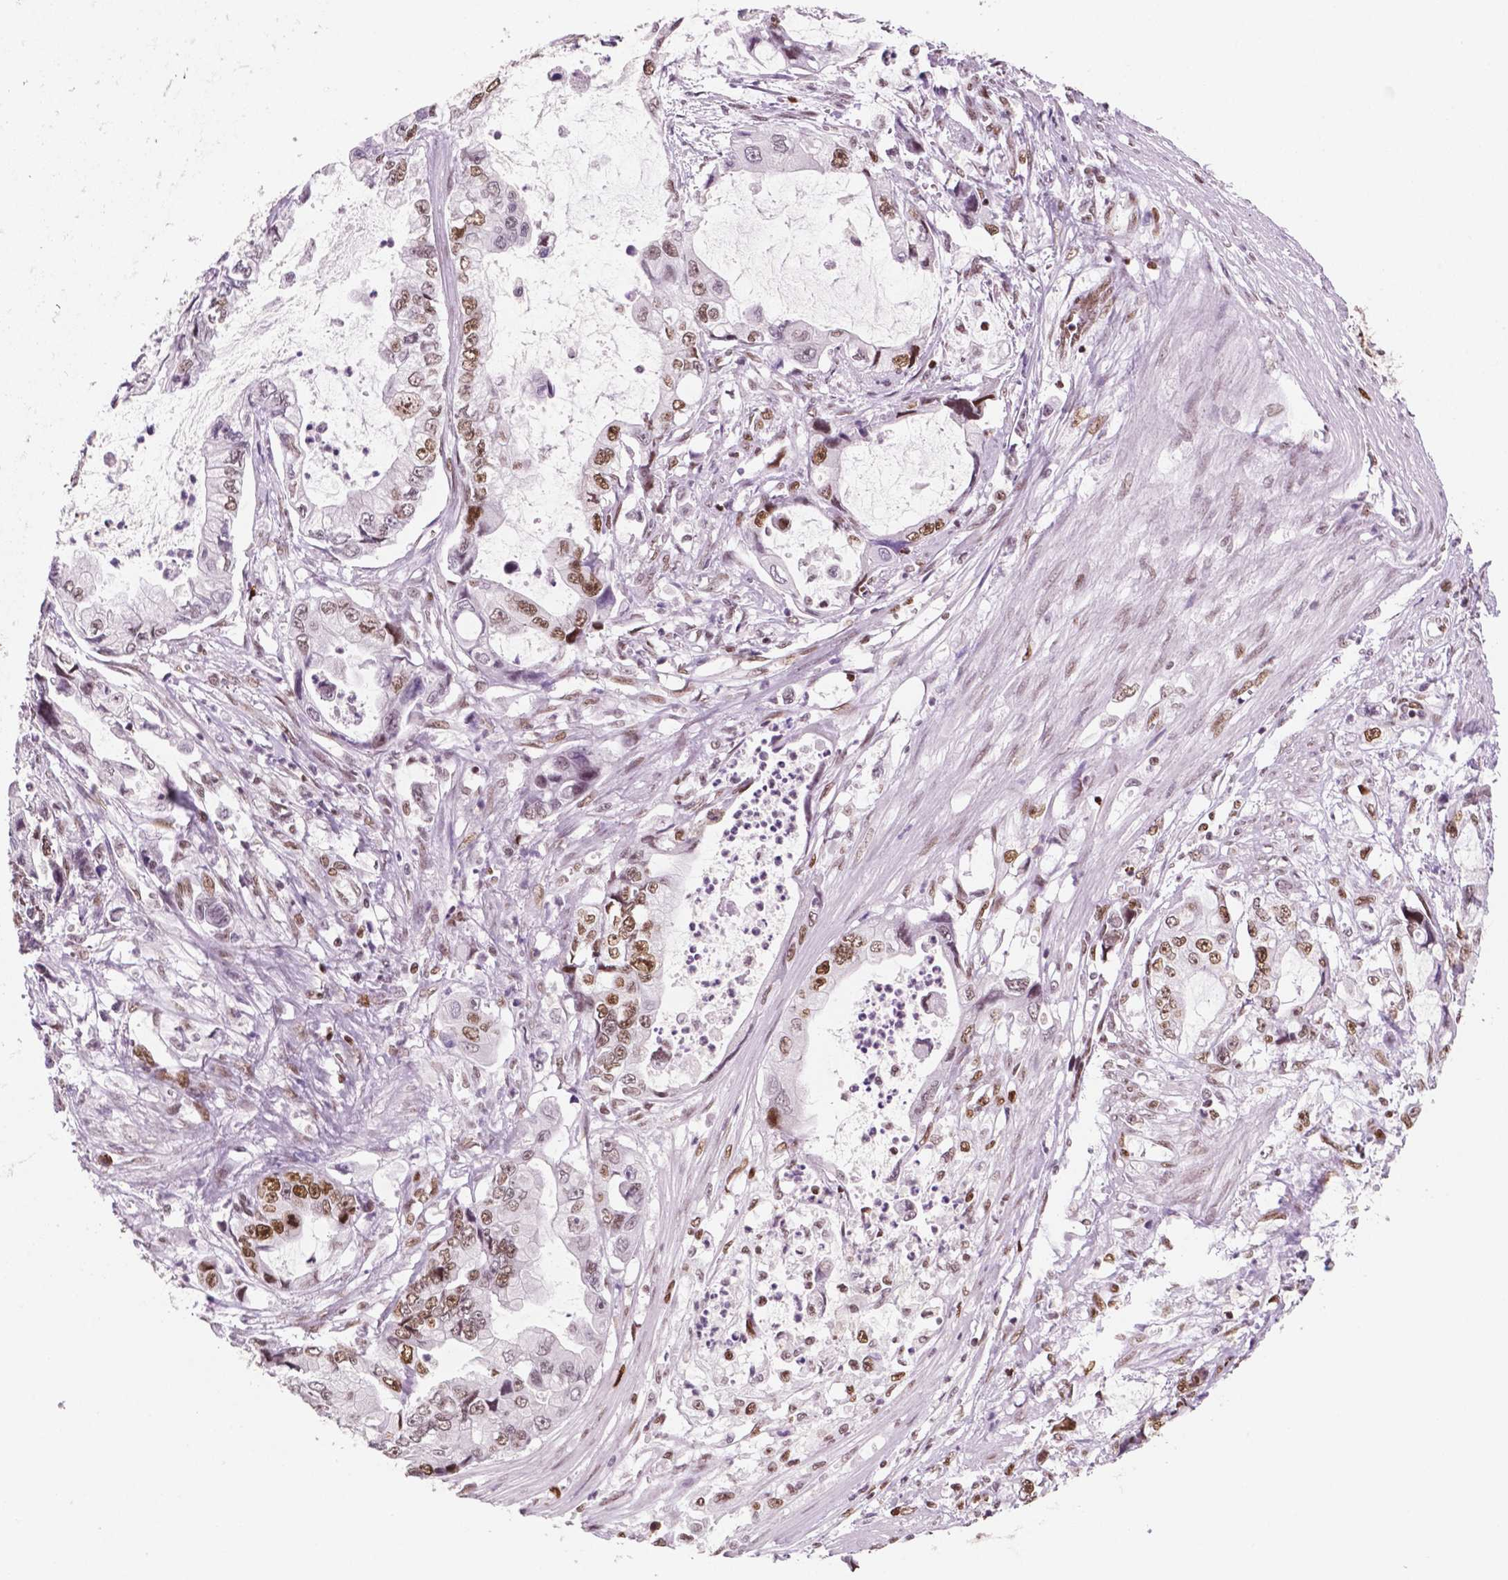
{"staining": {"intensity": "moderate", "quantity": ">75%", "location": "nuclear"}, "tissue": "stomach cancer", "cell_type": "Tumor cells", "image_type": "cancer", "snomed": [{"axis": "morphology", "description": "Adenocarcinoma, NOS"}, {"axis": "topography", "description": "Pancreas"}, {"axis": "topography", "description": "Stomach, upper"}, {"axis": "topography", "description": "Stomach"}], "caption": "Stomach cancer was stained to show a protein in brown. There is medium levels of moderate nuclear expression in about >75% of tumor cells.", "gene": "MSH6", "patient": {"sex": "male", "age": 77}}